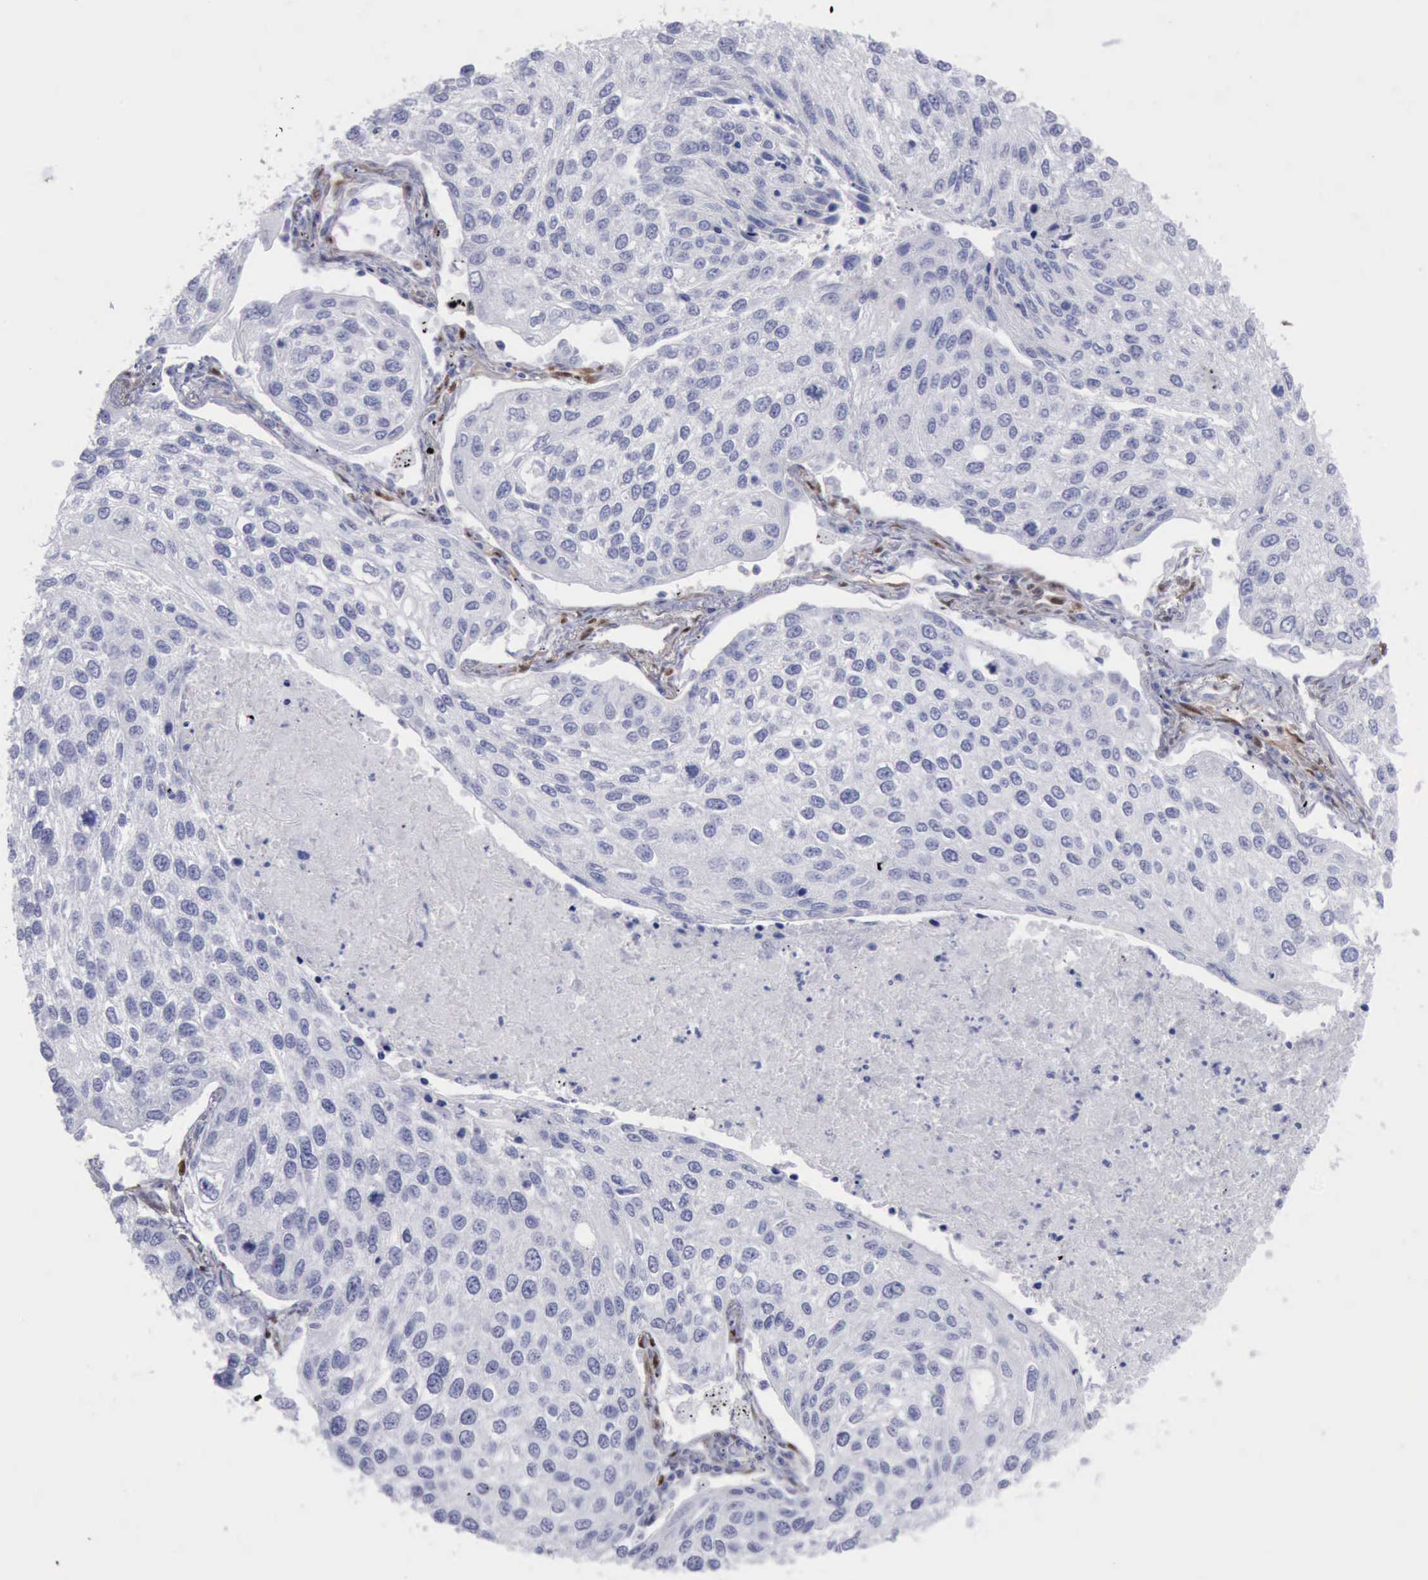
{"staining": {"intensity": "negative", "quantity": "none", "location": "none"}, "tissue": "lung cancer", "cell_type": "Tumor cells", "image_type": "cancer", "snomed": [{"axis": "morphology", "description": "Squamous cell carcinoma, NOS"}, {"axis": "topography", "description": "Lung"}], "caption": "A micrograph of human lung squamous cell carcinoma is negative for staining in tumor cells.", "gene": "FHL1", "patient": {"sex": "male", "age": 75}}